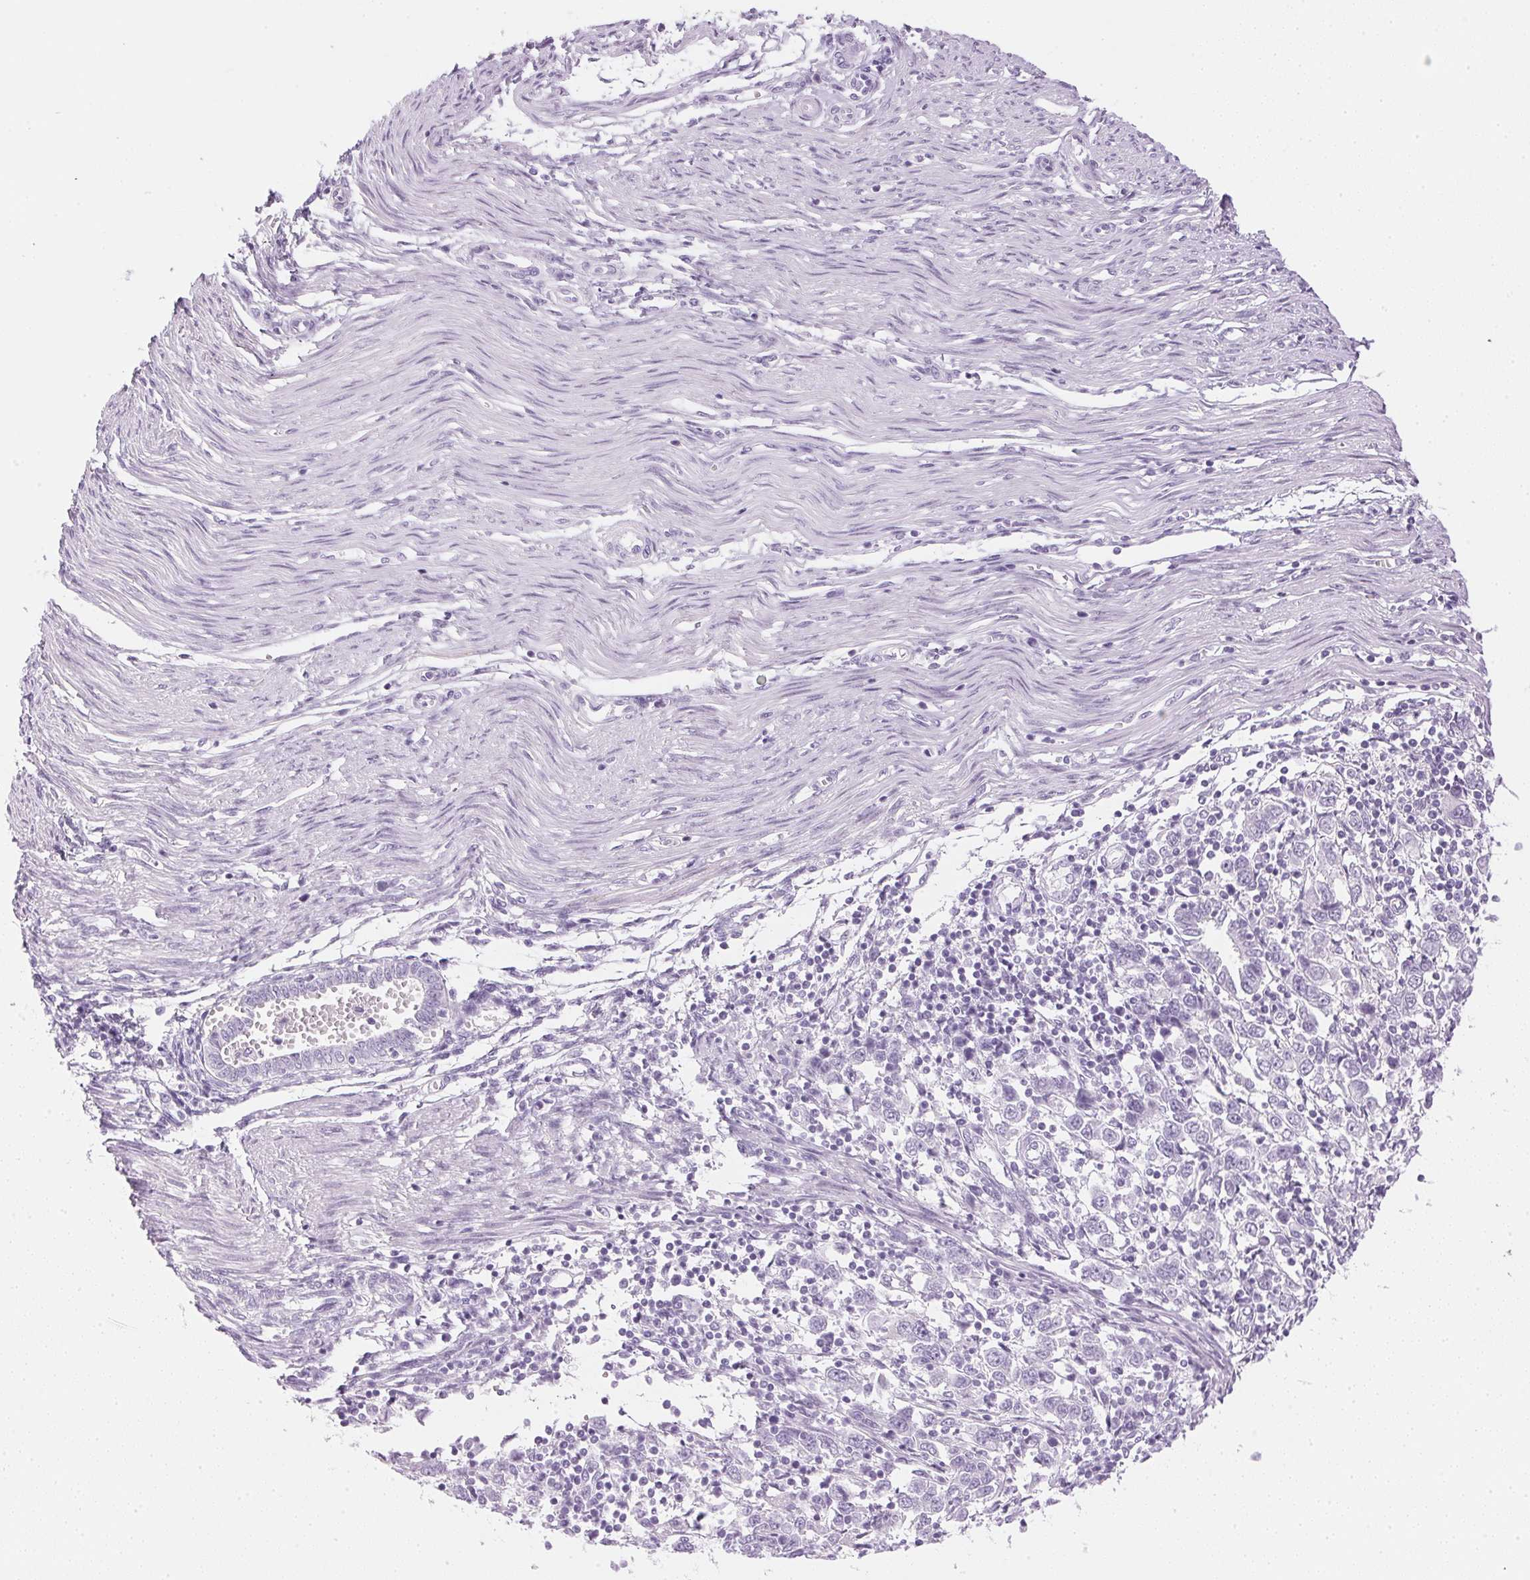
{"staining": {"intensity": "negative", "quantity": "none", "location": "none"}, "tissue": "endometrial cancer", "cell_type": "Tumor cells", "image_type": "cancer", "snomed": [{"axis": "morphology", "description": "Adenocarcinoma, NOS"}, {"axis": "topography", "description": "Endometrium"}], "caption": "Tumor cells show no significant expression in endometrial adenocarcinoma.", "gene": "IGFBP1", "patient": {"sex": "female", "age": 43}}